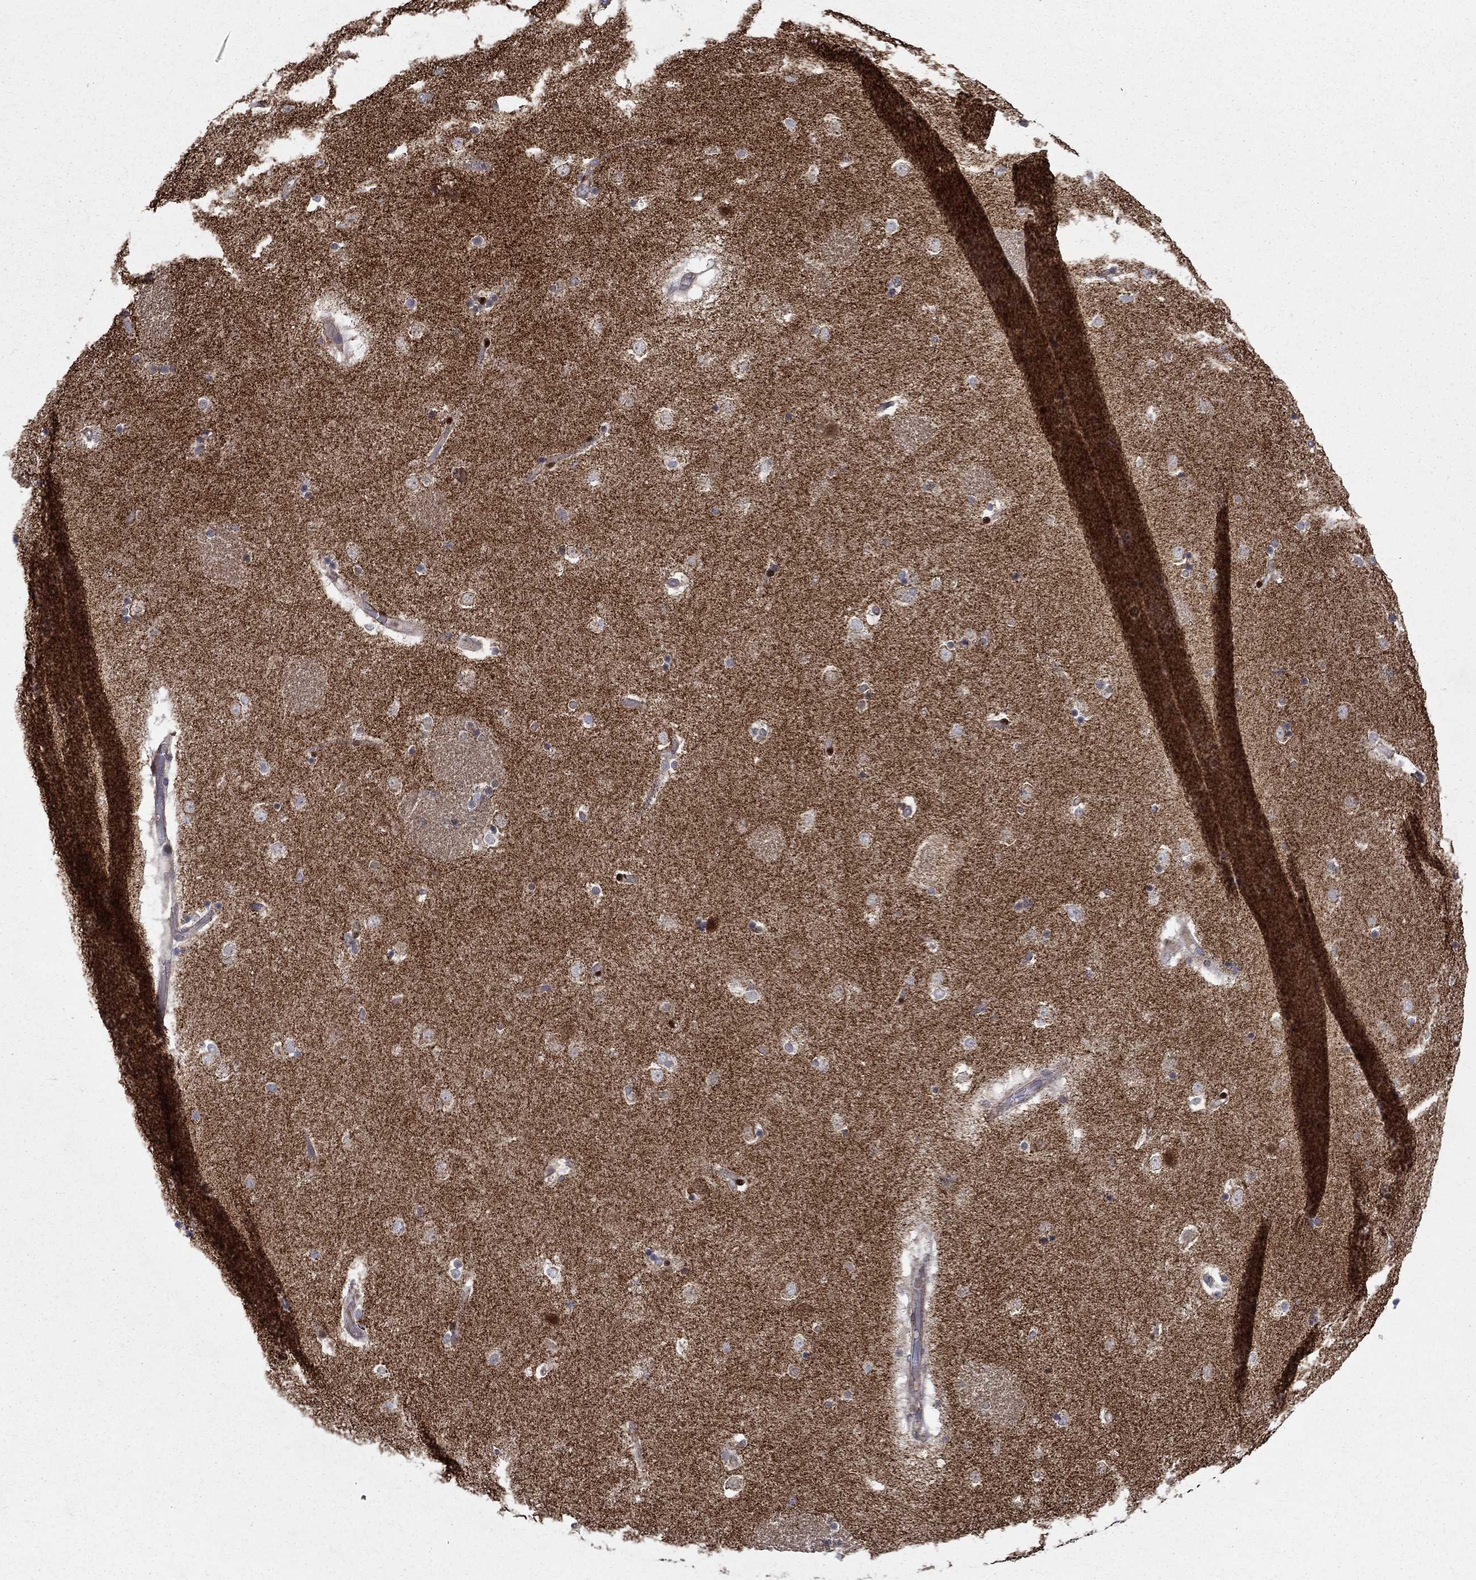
{"staining": {"intensity": "negative", "quantity": "none", "location": "none"}, "tissue": "caudate", "cell_type": "Glial cells", "image_type": "normal", "snomed": [{"axis": "morphology", "description": "Normal tissue, NOS"}, {"axis": "topography", "description": "Lateral ventricle wall"}], "caption": "The micrograph demonstrates no staining of glial cells in normal caudate.", "gene": "PCBP3", "patient": {"sex": "male", "age": 51}}